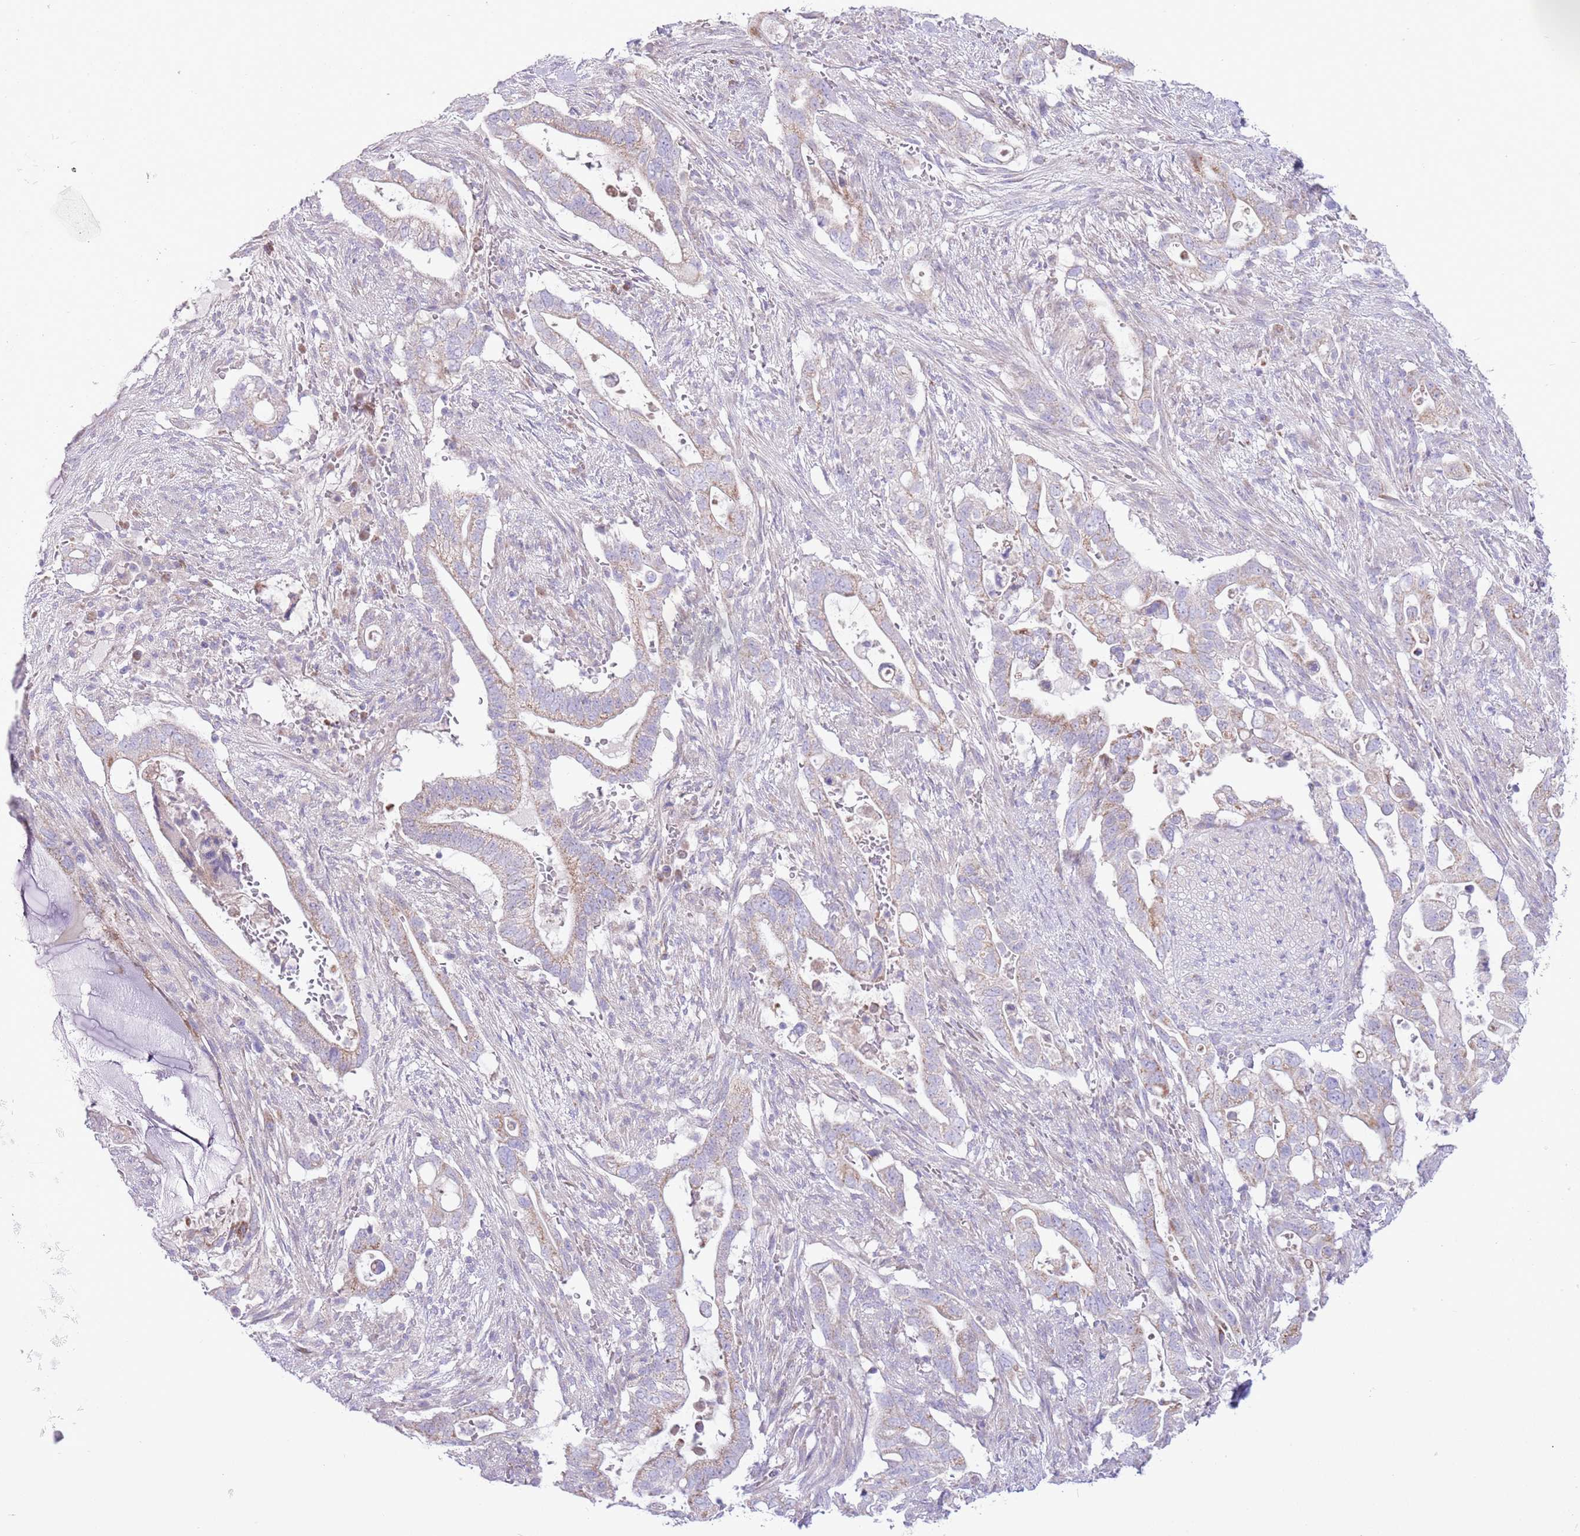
{"staining": {"intensity": "weak", "quantity": "25%-75%", "location": "cytoplasmic/membranous"}, "tissue": "pancreatic cancer", "cell_type": "Tumor cells", "image_type": "cancer", "snomed": [{"axis": "morphology", "description": "Adenocarcinoma, NOS"}, {"axis": "topography", "description": "Pancreas"}], "caption": "Immunohistochemical staining of pancreatic cancer demonstrates low levels of weak cytoplasmic/membranous positivity in about 25%-75% of tumor cells. (brown staining indicates protein expression, while blue staining denotes nuclei).", "gene": "OAZ2", "patient": {"sex": "female", "age": 72}}